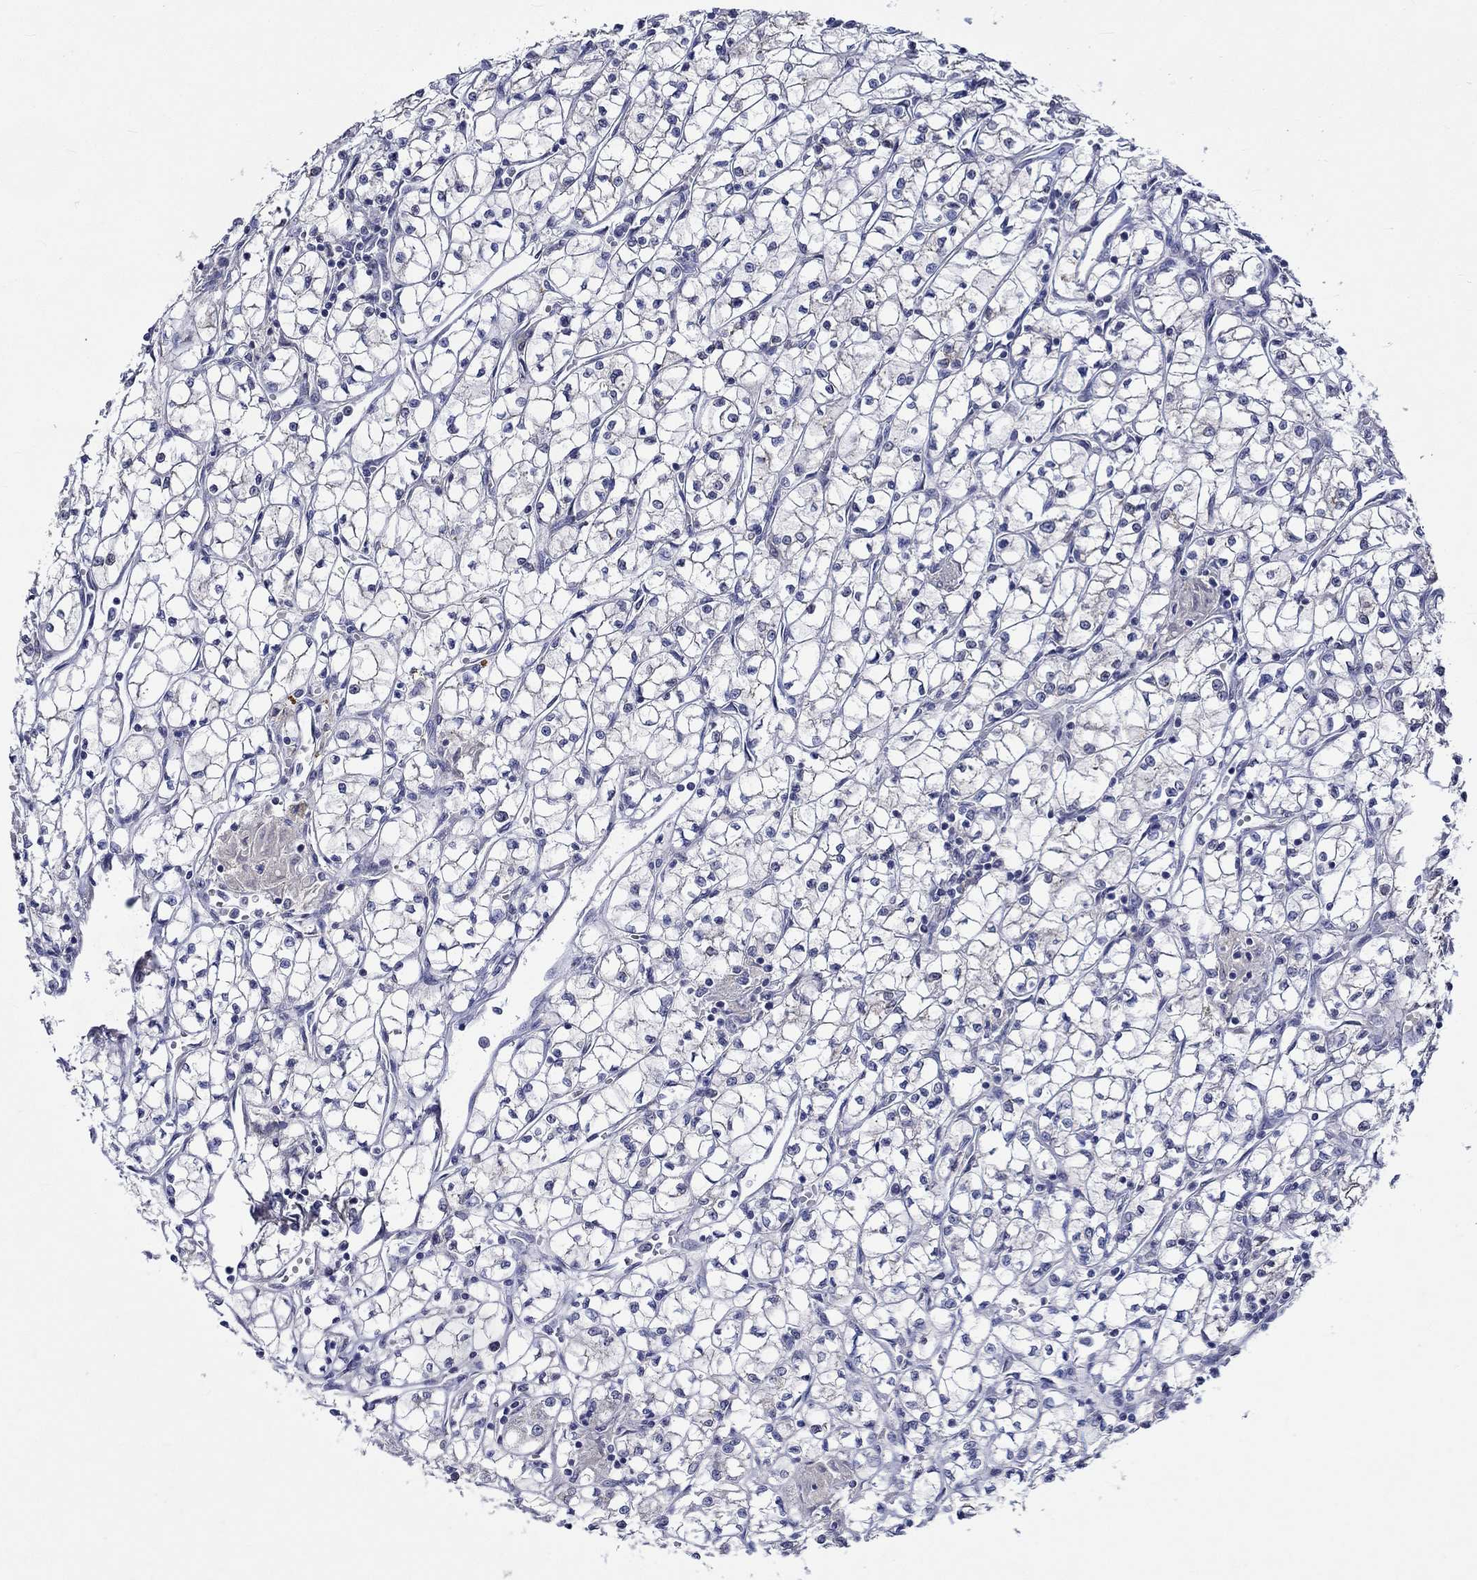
{"staining": {"intensity": "negative", "quantity": "none", "location": "none"}, "tissue": "renal cancer", "cell_type": "Tumor cells", "image_type": "cancer", "snomed": [{"axis": "morphology", "description": "Adenocarcinoma, NOS"}, {"axis": "topography", "description": "Kidney"}], "caption": "The micrograph exhibits no significant positivity in tumor cells of renal cancer (adenocarcinoma).", "gene": "DDX3Y", "patient": {"sex": "female", "age": 64}}